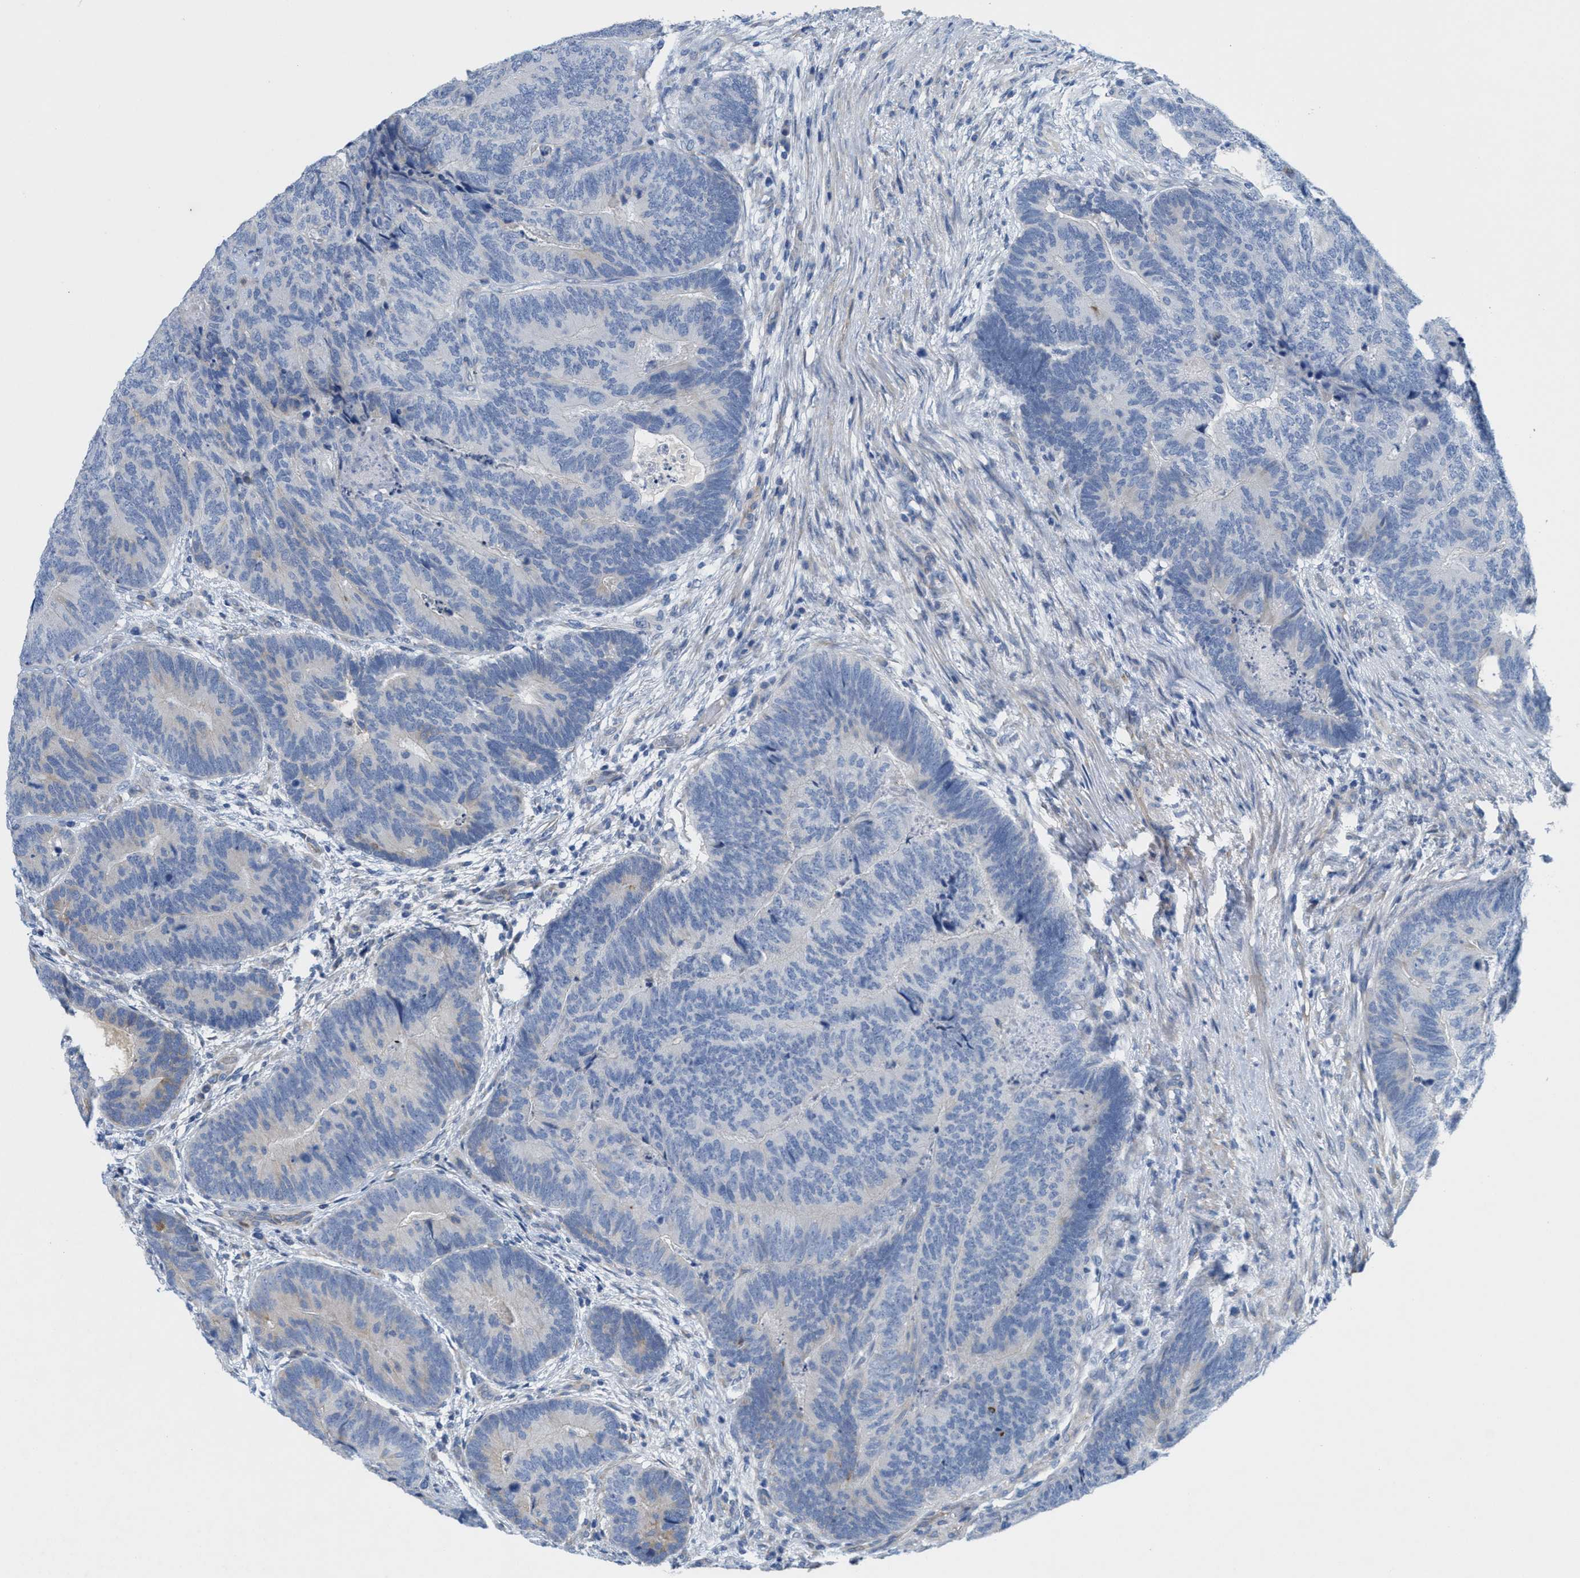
{"staining": {"intensity": "negative", "quantity": "none", "location": "none"}, "tissue": "colorectal cancer", "cell_type": "Tumor cells", "image_type": "cancer", "snomed": [{"axis": "morphology", "description": "Adenocarcinoma, NOS"}, {"axis": "topography", "description": "Colon"}], "caption": "Tumor cells are negative for brown protein staining in adenocarcinoma (colorectal).", "gene": "CPA2", "patient": {"sex": "female", "age": 67}}